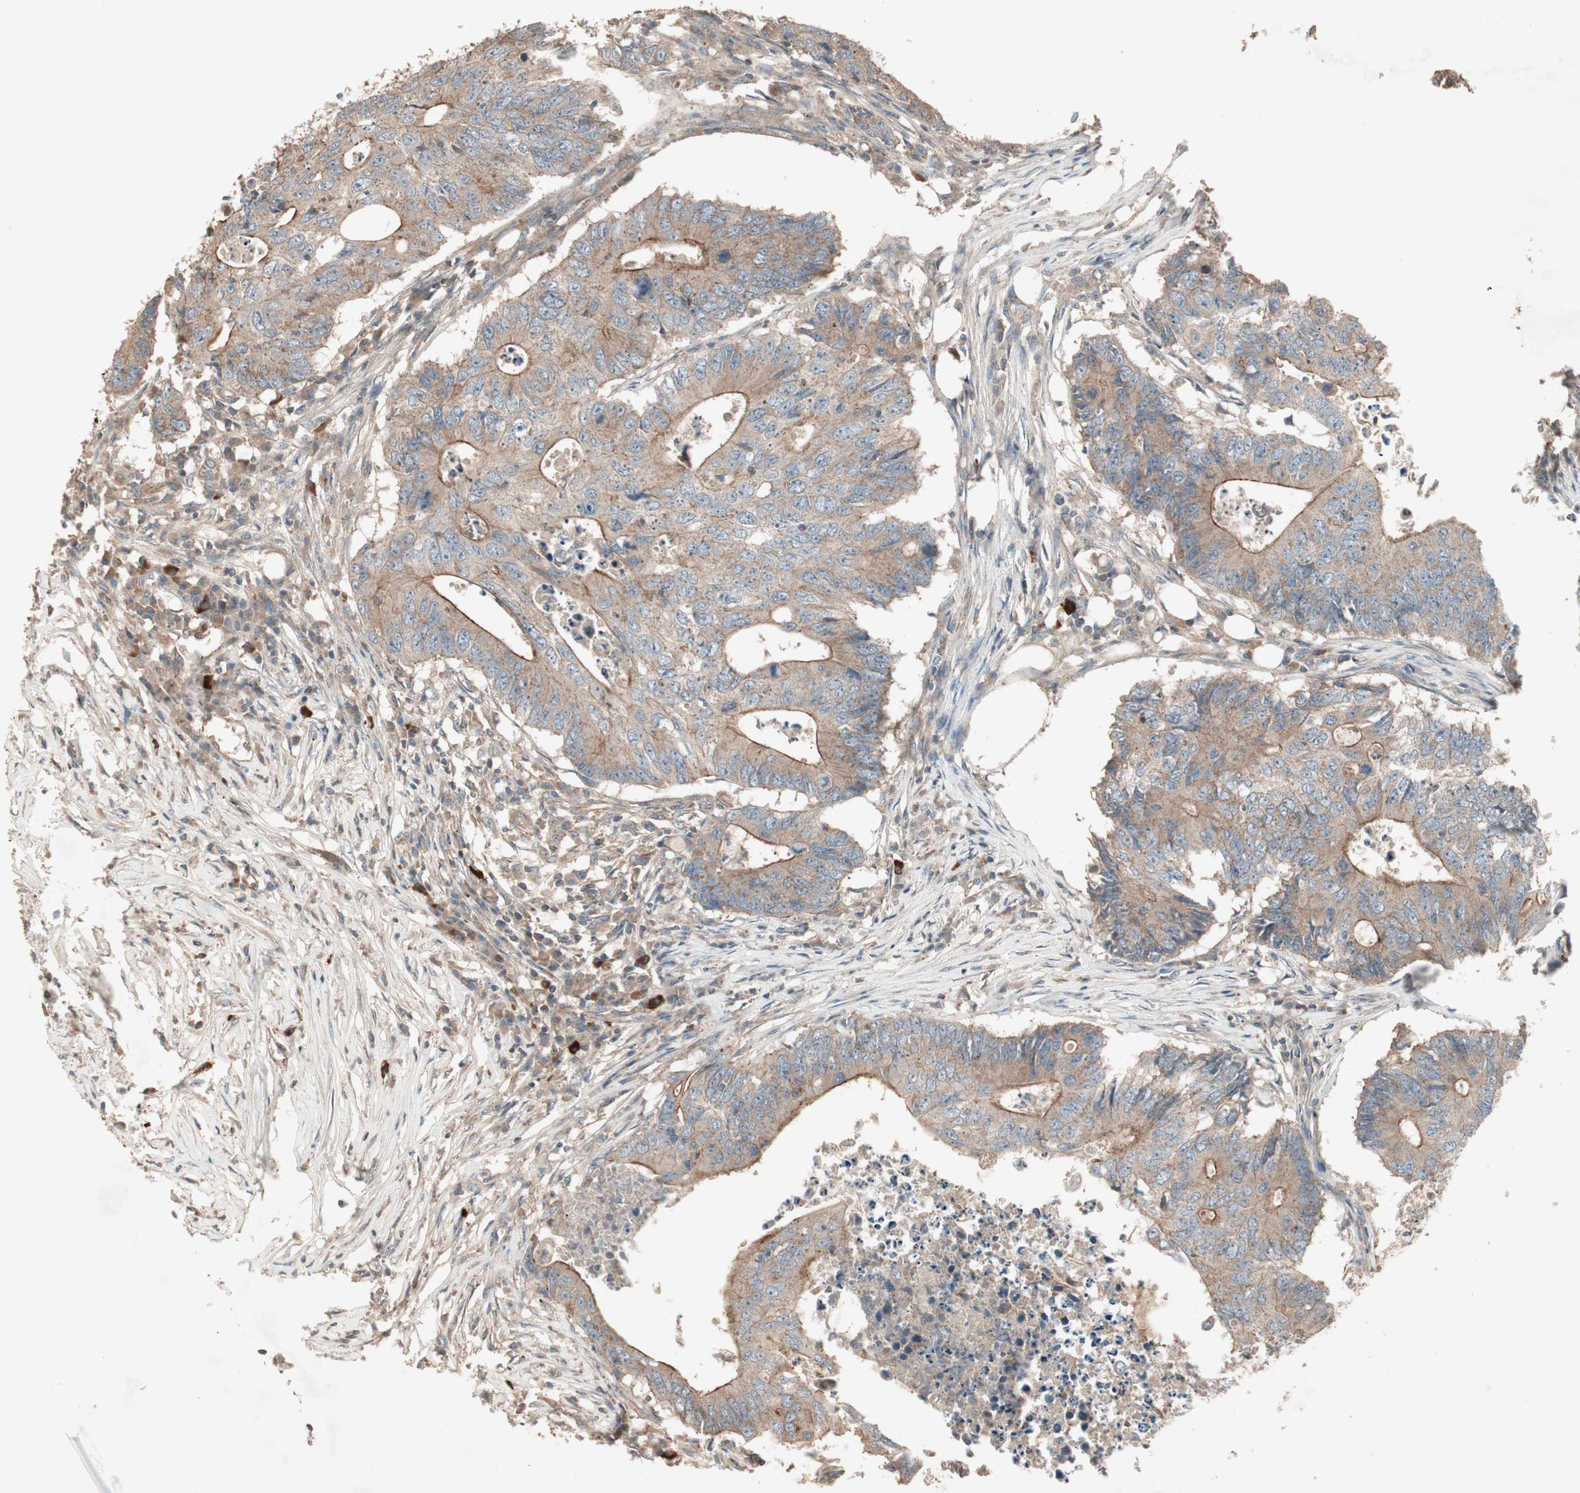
{"staining": {"intensity": "moderate", "quantity": "25%-75%", "location": "cytoplasmic/membranous"}, "tissue": "colorectal cancer", "cell_type": "Tumor cells", "image_type": "cancer", "snomed": [{"axis": "morphology", "description": "Adenocarcinoma, NOS"}, {"axis": "topography", "description": "Colon"}], "caption": "The micrograph displays a brown stain indicating the presence of a protein in the cytoplasmic/membranous of tumor cells in adenocarcinoma (colorectal).", "gene": "TFPI", "patient": {"sex": "male", "age": 71}}